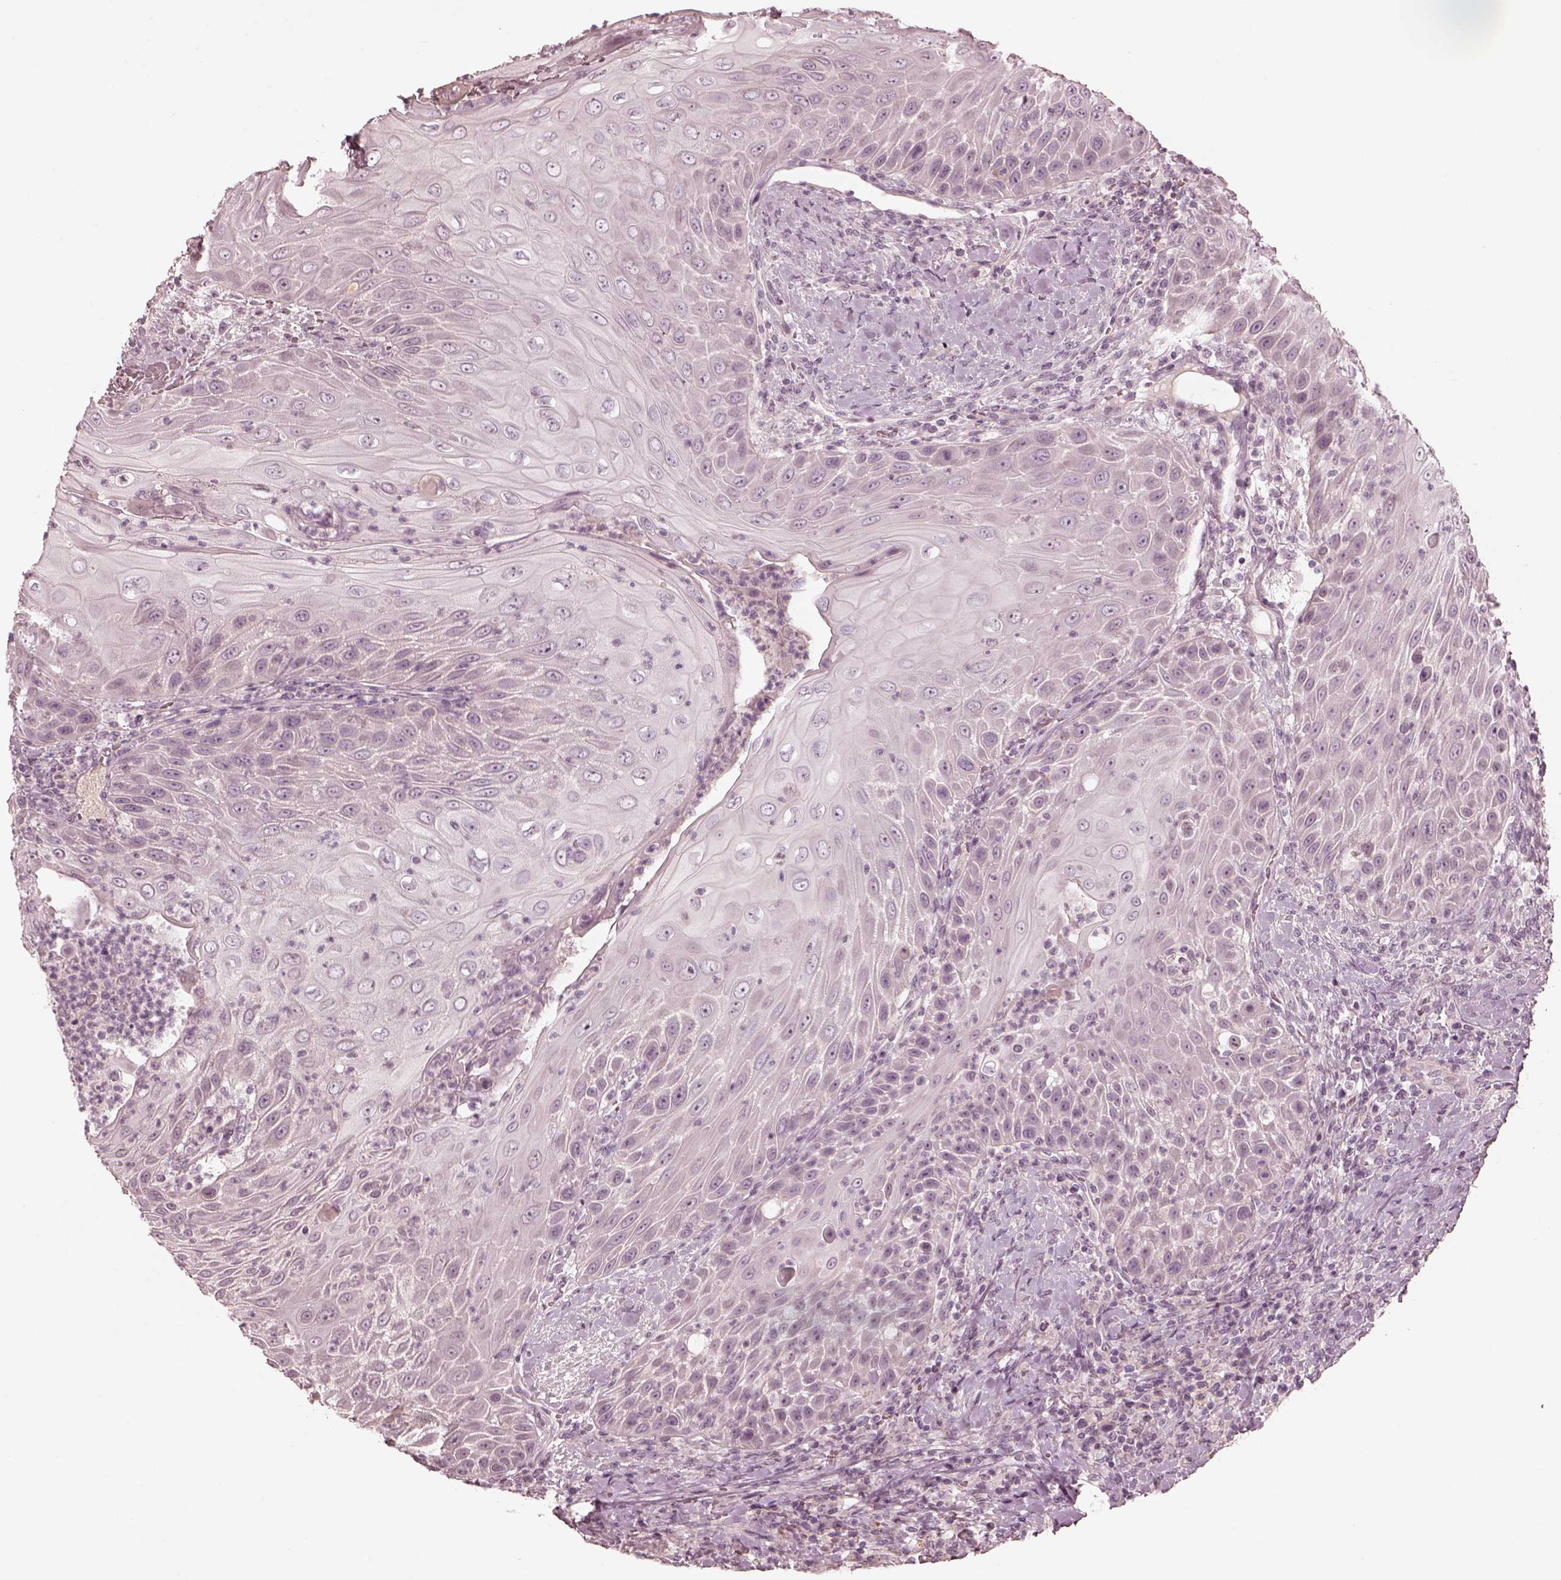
{"staining": {"intensity": "negative", "quantity": "none", "location": "none"}, "tissue": "head and neck cancer", "cell_type": "Tumor cells", "image_type": "cancer", "snomed": [{"axis": "morphology", "description": "Squamous cell carcinoma, NOS"}, {"axis": "topography", "description": "Head-Neck"}], "caption": "Immunohistochemical staining of human head and neck cancer (squamous cell carcinoma) shows no significant expression in tumor cells.", "gene": "ADRB3", "patient": {"sex": "male", "age": 69}}